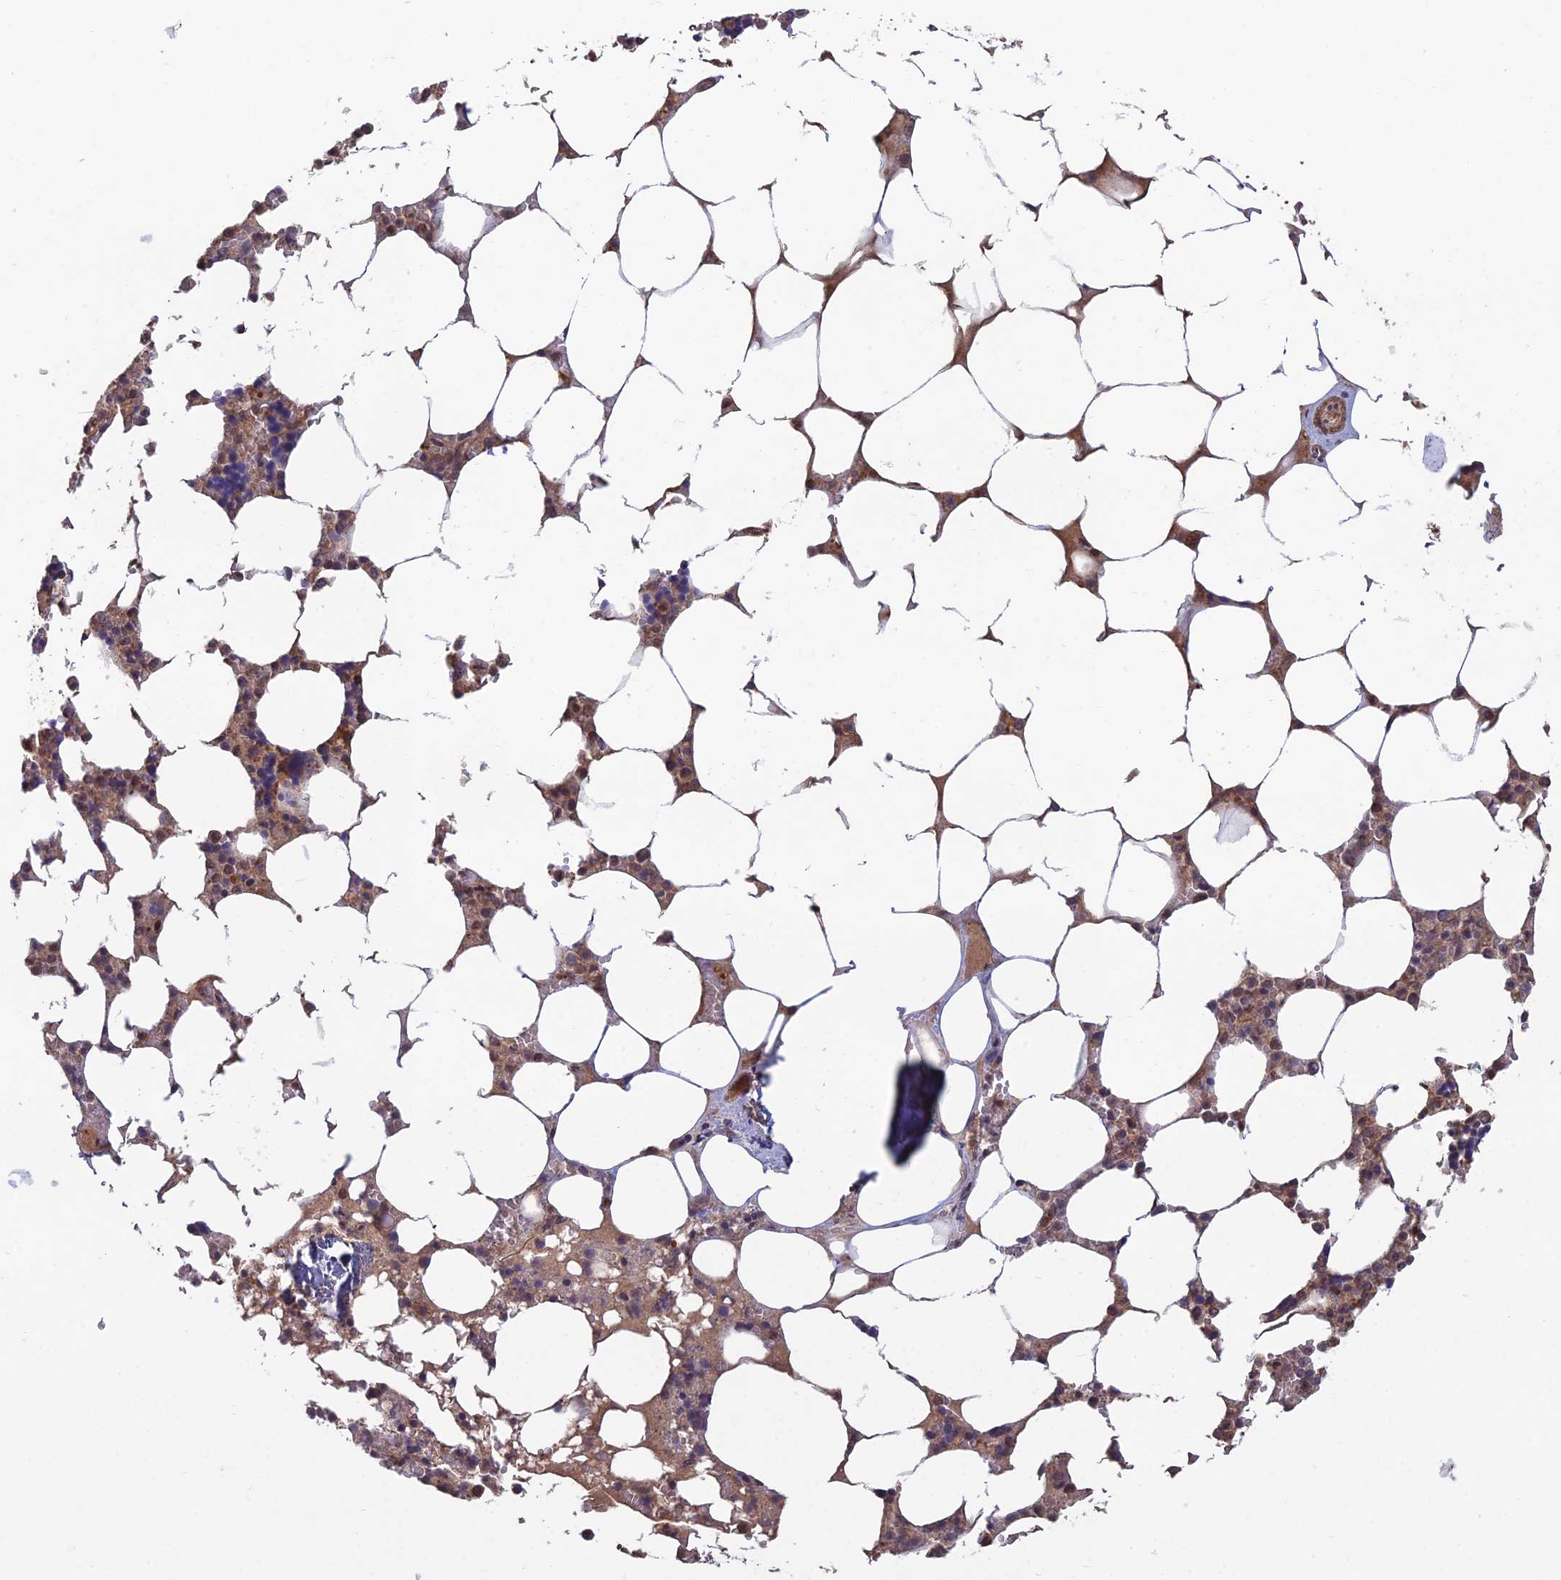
{"staining": {"intensity": "moderate", "quantity": ">75%", "location": "cytoplasmic/membranous"}, "tissue": "bone marrow", "cell_type": "Hematopoietic cells", "image_type": "normal", "snomed": [{"axis": "morphology", "description": "Normal tissue, NOS"}, {"axis": "topography", "description": "Bone marrow"}], "caption": "IHC staining of unremarkable bone marrow, which reveals medium levels of moderate cytoplasmic/membranous positivity in about >75% of hematopoietic cells indicating moderate cytoplasmic/membranous protein staining. The staining was performed using DAB (brown) for protein detection and nuclei were counterstained in hematoxylin (blue).", "gene": "C15orf62", "patient": {"sex": "male", "age": 64}}